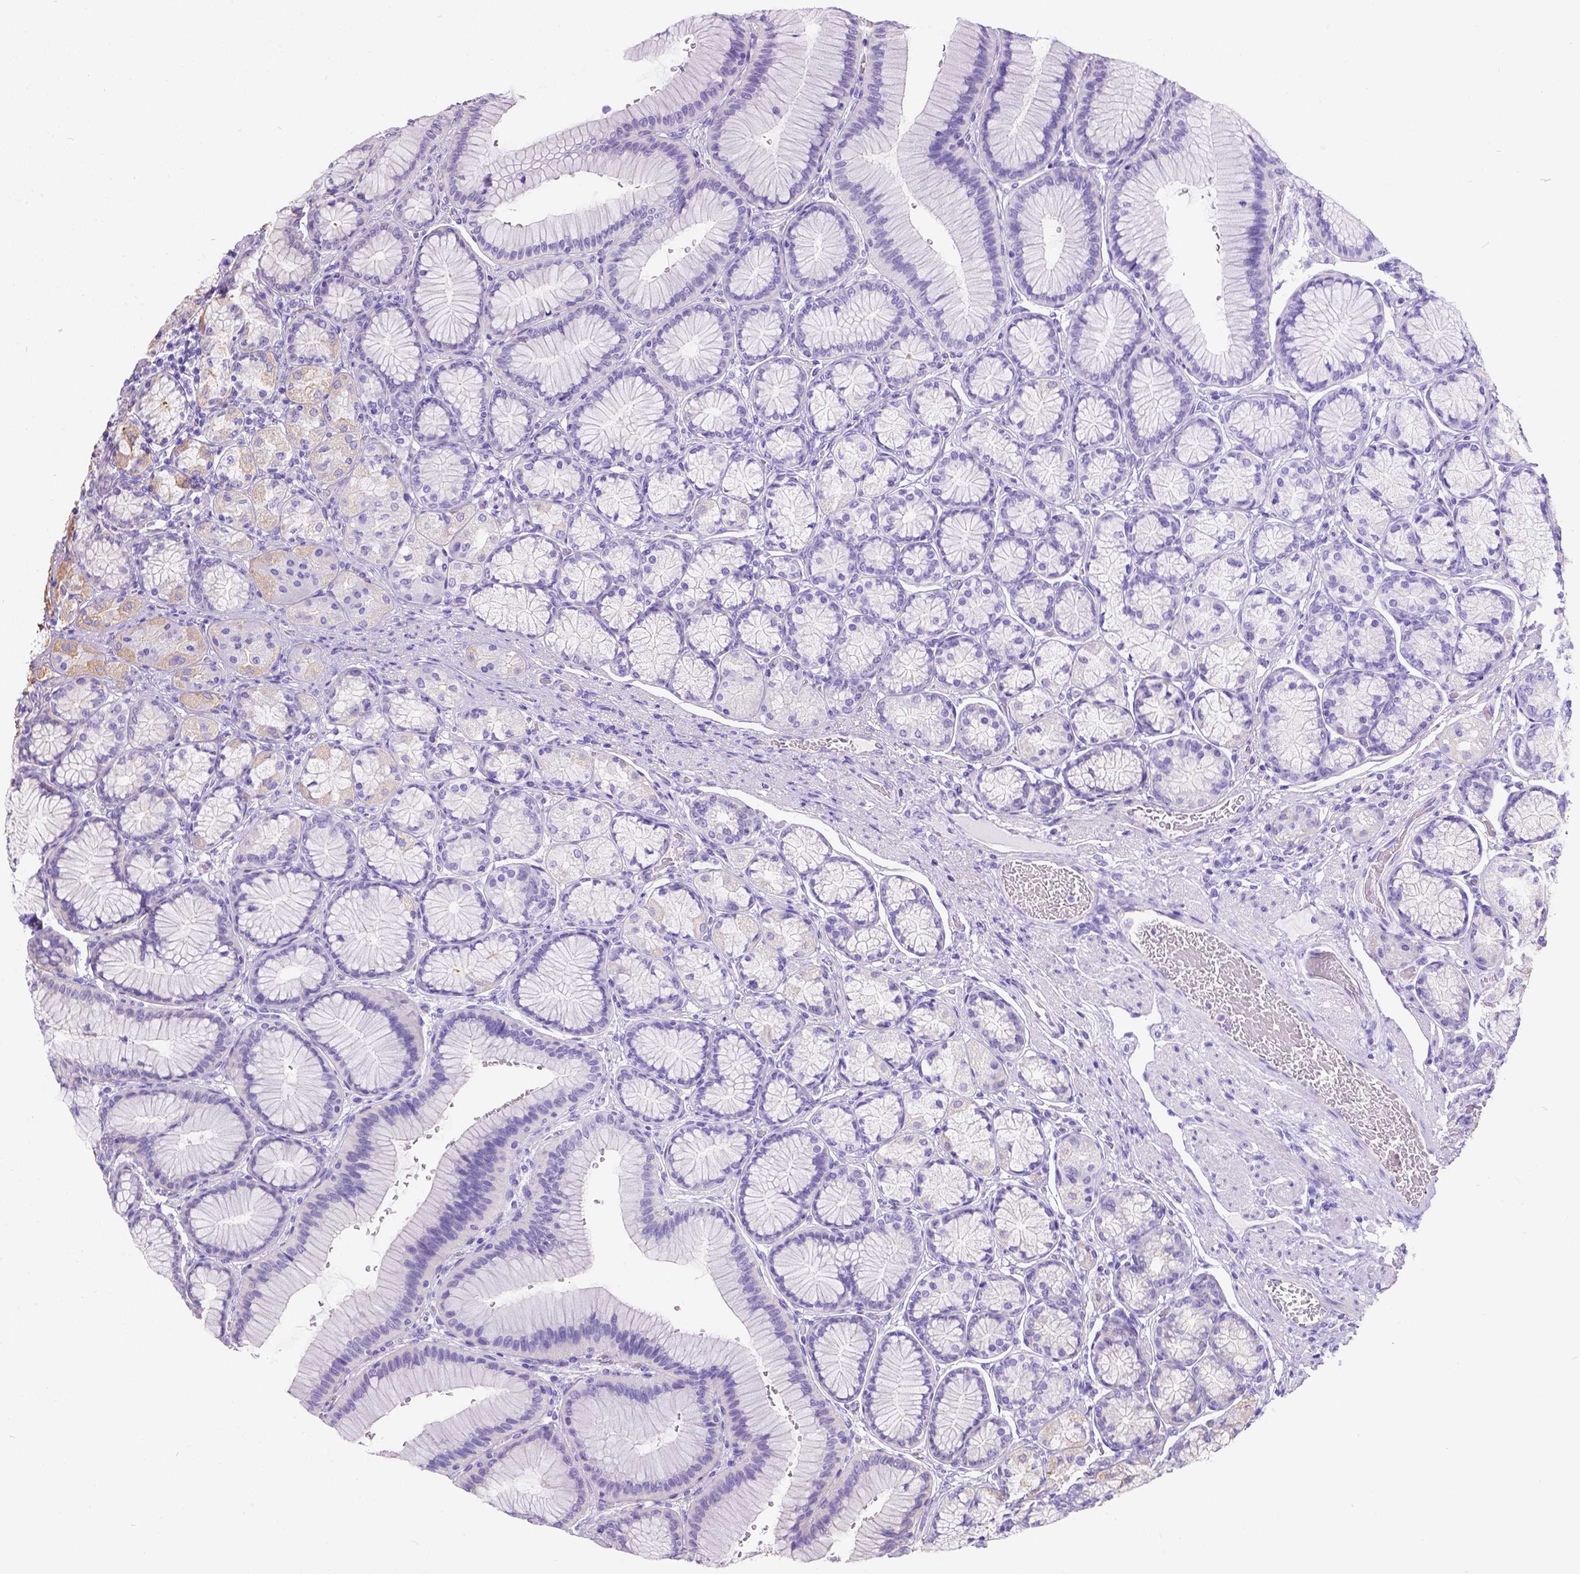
{"staining": {"intensity": "weak", "quantity": "<25%", "location": "cytoplasmic/membranous"}, "tissue": "stomach", "cell_type": "Glandular cells", "image_type": "normal", "snomed": [{"axis": "morphology", "description": "Normal tissue, NOS"}, {"axis": "morphology", "description": "Adenocarcinoma, NOS"}, {"axis": "morphology", "description": "Adenocarcinoma, High grade"}, {"axis": "topography", "description": "Stomach, upper"}, {"axis": "topography", "description": "Stomach"}], "caption": "Glandular cells show no significant protein staining in benign stomach. Brightfield microscopy of IHC stained with DAB (3,3'-diaminobenzidine) (brown) and hematoxylin (blue), captured at high magnification.", "gene": "PHF7", "patient": {"sex": "female", "age": 65}}